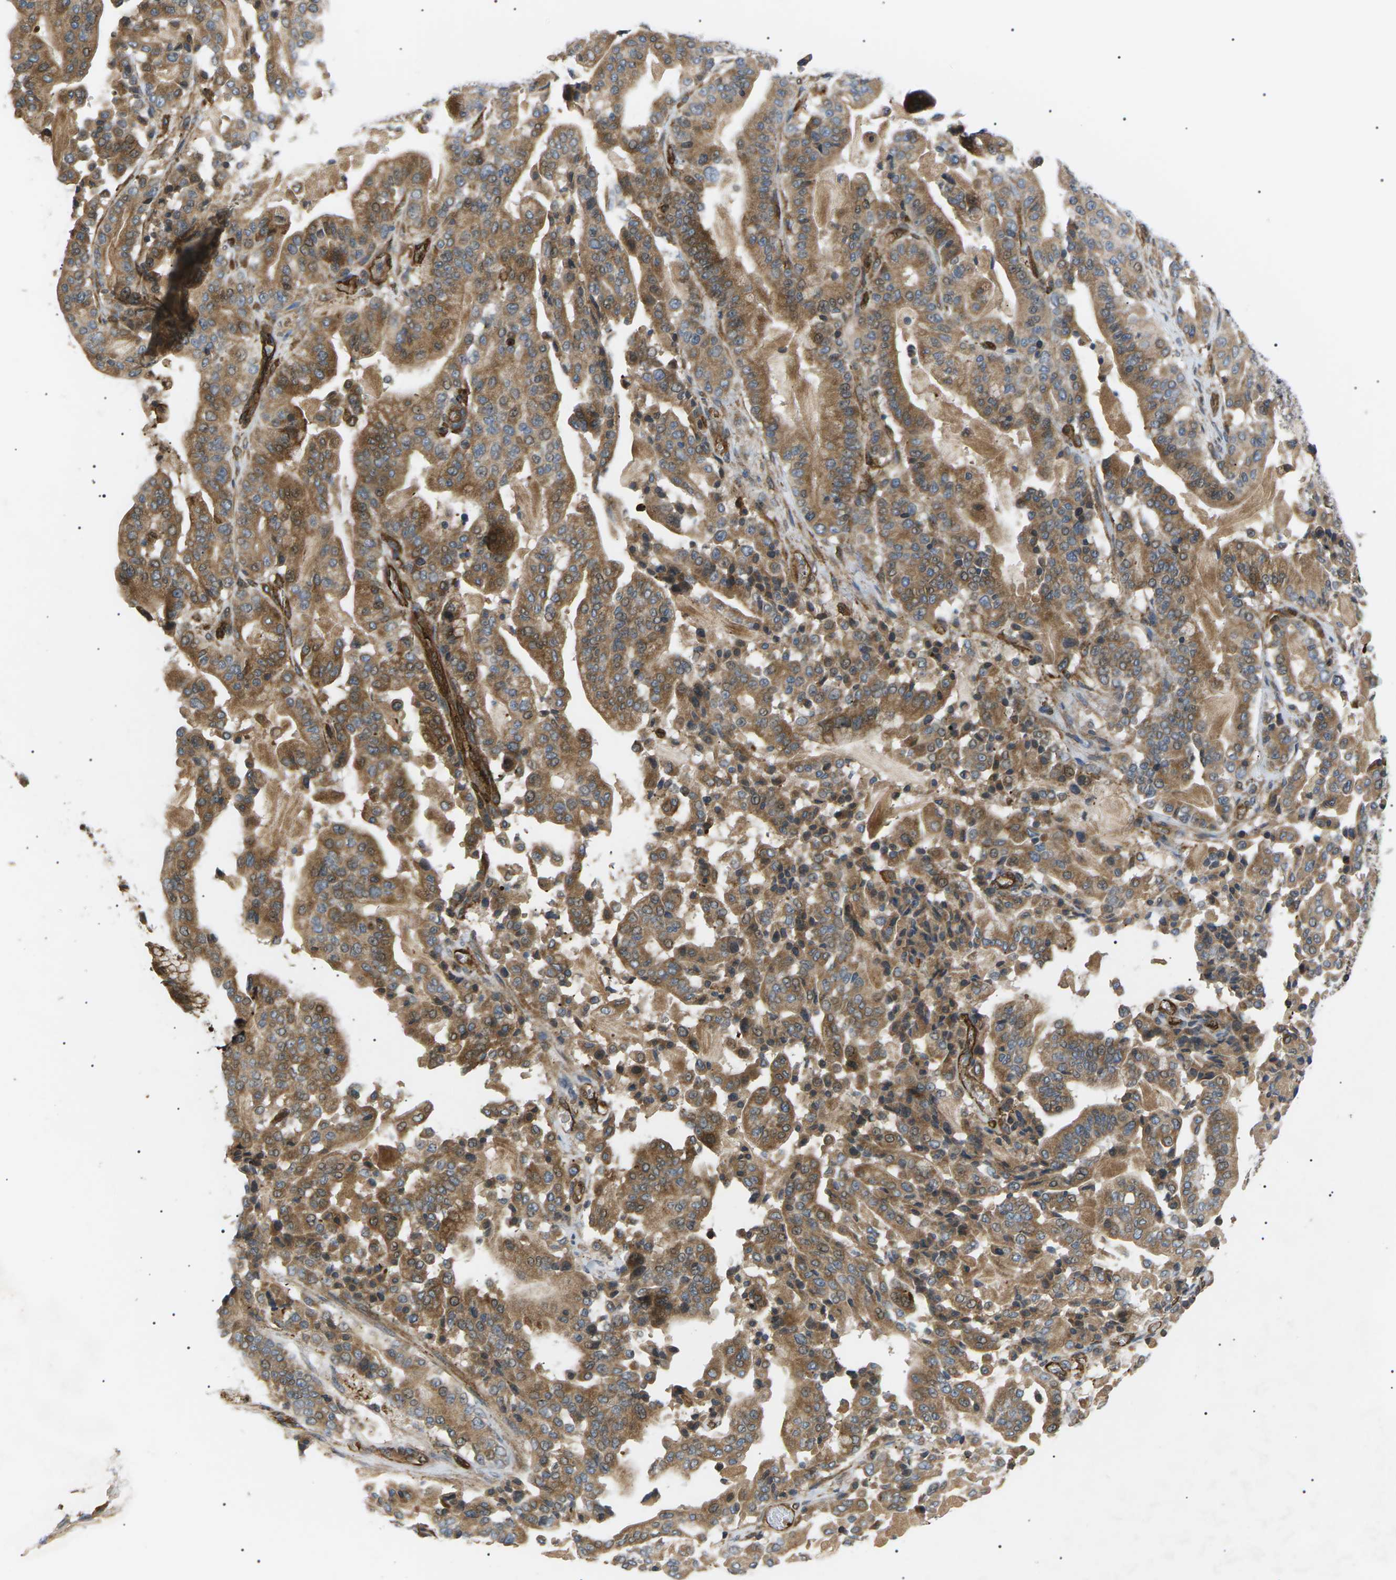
{"staining": {"intensity": "moderate", "quantity": ">75%", "location": "cytoplasmic/membranous"}, "tissue": "pancreatic cancer", "cell_type": "Tumor cells", "image_type": "cancer", "snomed": [{"axis": "morphology", "description": "Adenocarcinoma, NOS"}, {"axis": "topography", "description": "Pancreas"}], "caption": "Tumor cells show medium levels of moderate cytoplasmic/membranous expression in approximately >75% of cells in adenocarcinoma (pancreatic). The staining is performed using DAB brown chromogen to label protein expression. The nuclei are counter-stained blue using hematoxylin.", "gene": "TMTC4", "patient": {"sex": "male", "age": 63}}